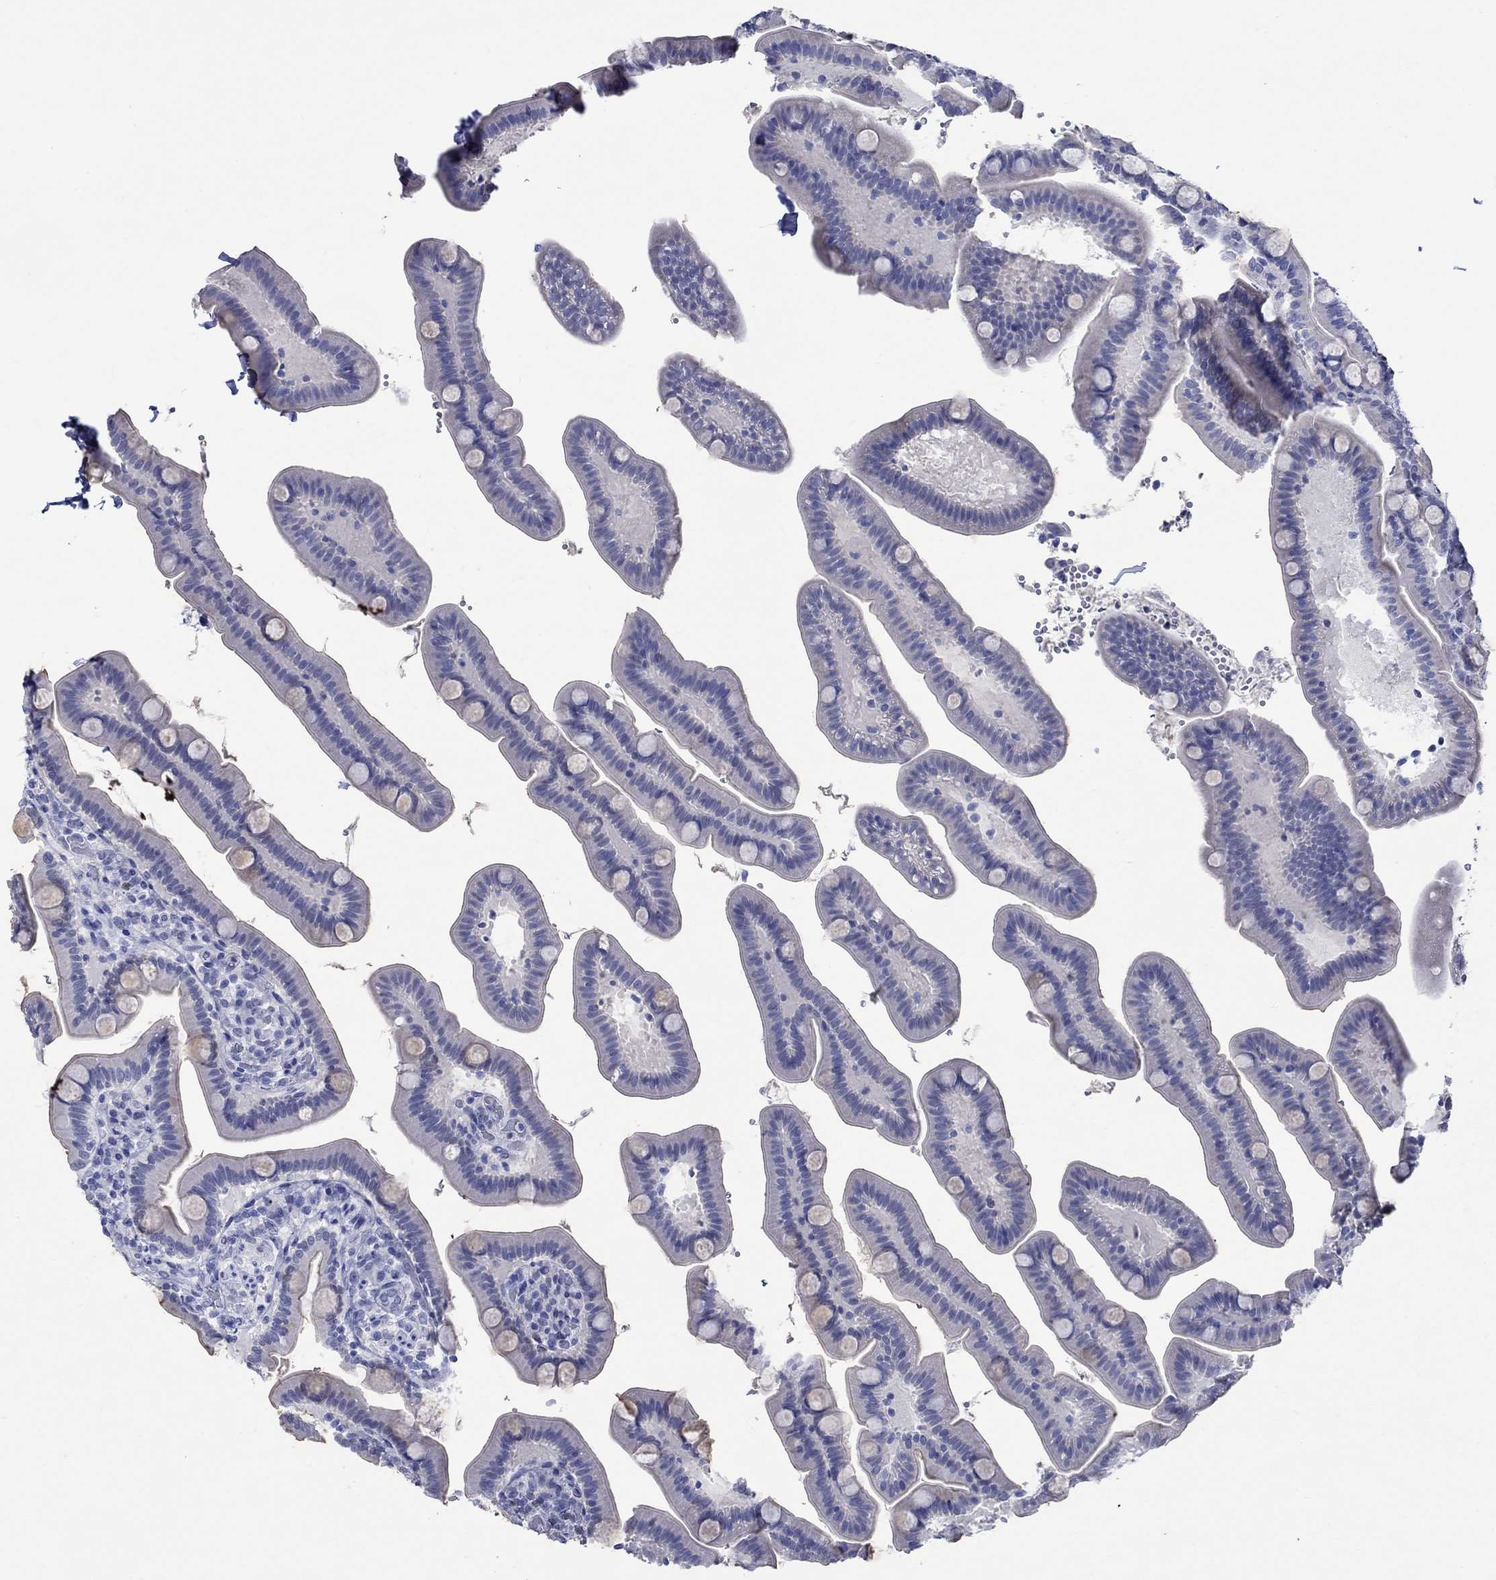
{"staining": {"intensity": "negative", "quantity": "none", "location": "none"}, "tissue": "small intestine", "cell_type": "Glandular cells", "image_type": "normal", "snomed": [{"axis": "morphology", "description": "Normal tissue, NOS"}, {"axis": "topography", "description": "Small intestine"}], "caption": "Glandular cells are negative for brown protein staining in normal small intestine. (DAB (3,3'-diaminobenzidine) immunohistochemistry (IHC) visualized using brightfield microscopy, high magnification).", "gene": "KLHL35", "patient": {"sex": "male", "age": 66}}